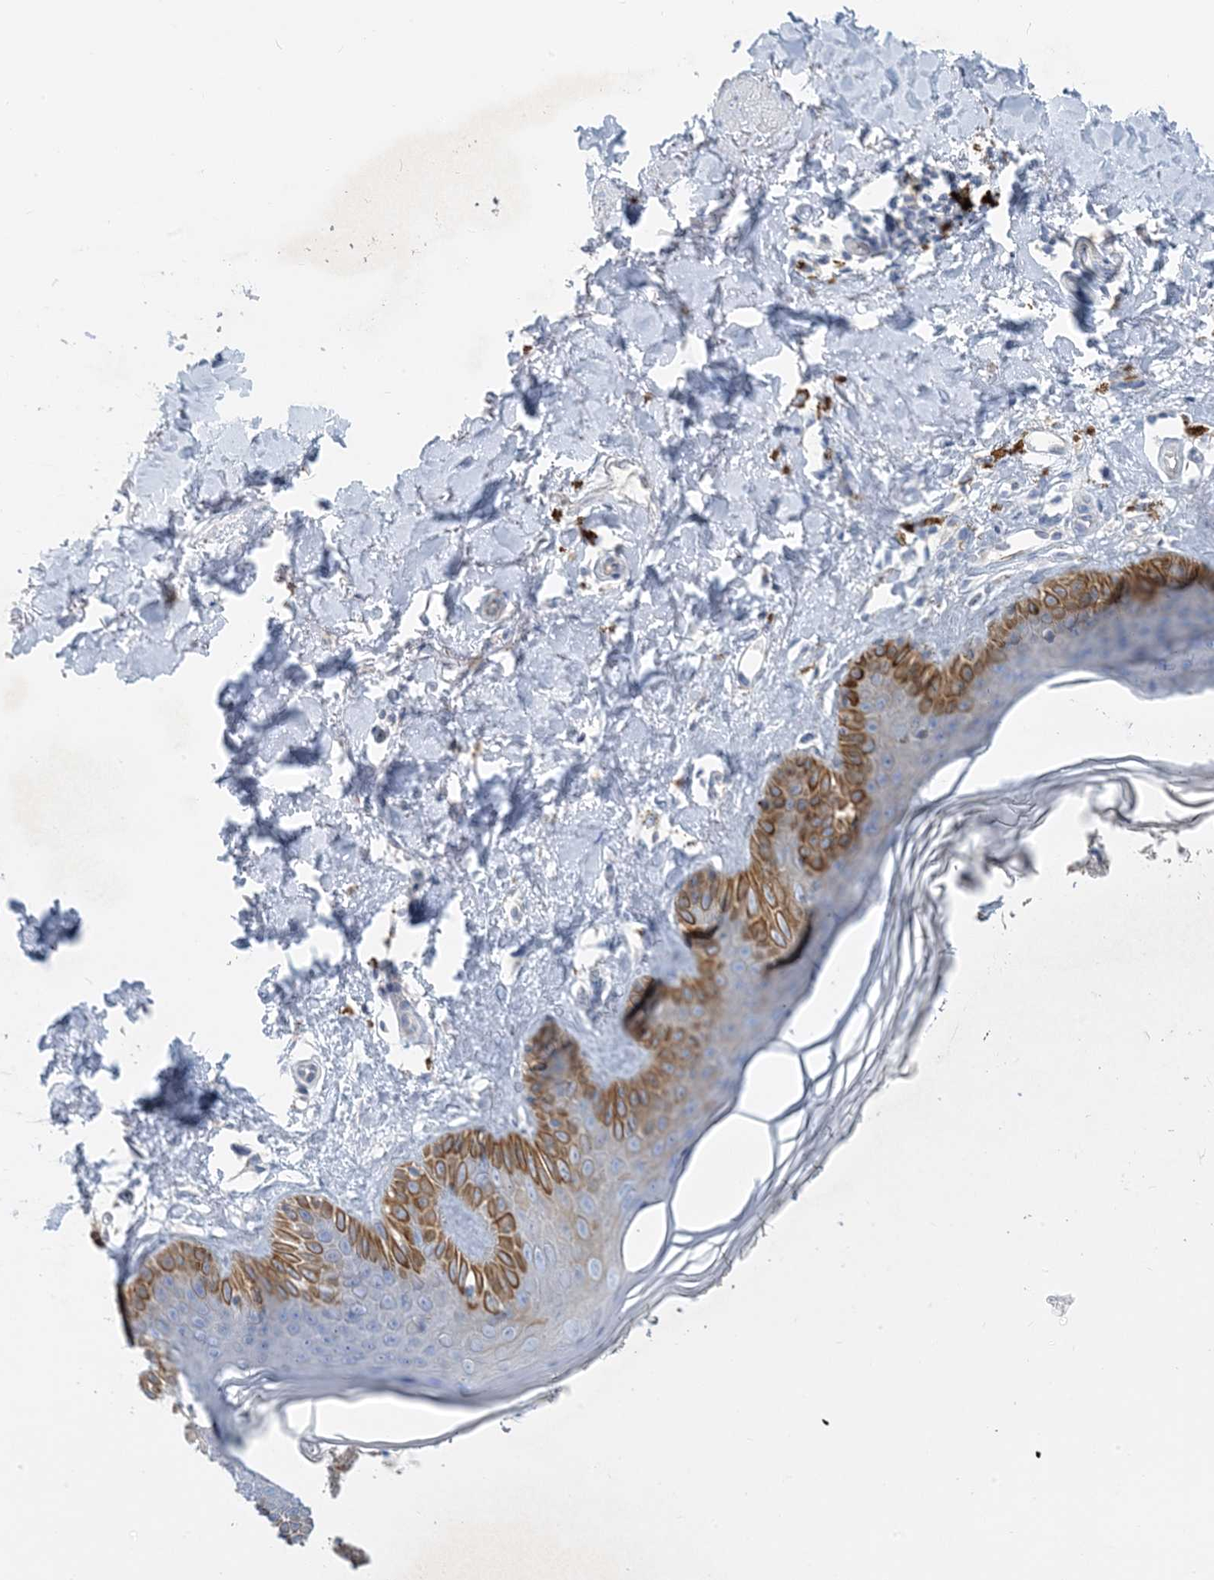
{"staining": {"intensity": "weak", "quantity": "25%-75%", "location": "cytoplasmic/membranous"}, "tissue": "skin", "cell_type": "Fibroblasts", "image_type": "normal", "snomed": [{"axis": "morphology", "description": "Normal tissue, NOS"}, {"axis": "topography", "description": "Skin"}], "caption": "High-magnification brightfield microscopy of unremarkable skin stained with DAB (3,3'-diaminobenzidine) (brown) and counterstained with hematoxylin (blue). fibroblasts exhibit weak cytoplasmic/membranous positivity is identified in about25%-75% of cells. Immunohistochemistry (ihc) stains the protein of interest in brown and the nuclei are stained blue.", "gene": "ZCCHC12", "patient": {"sex": "female", "age": 64}}